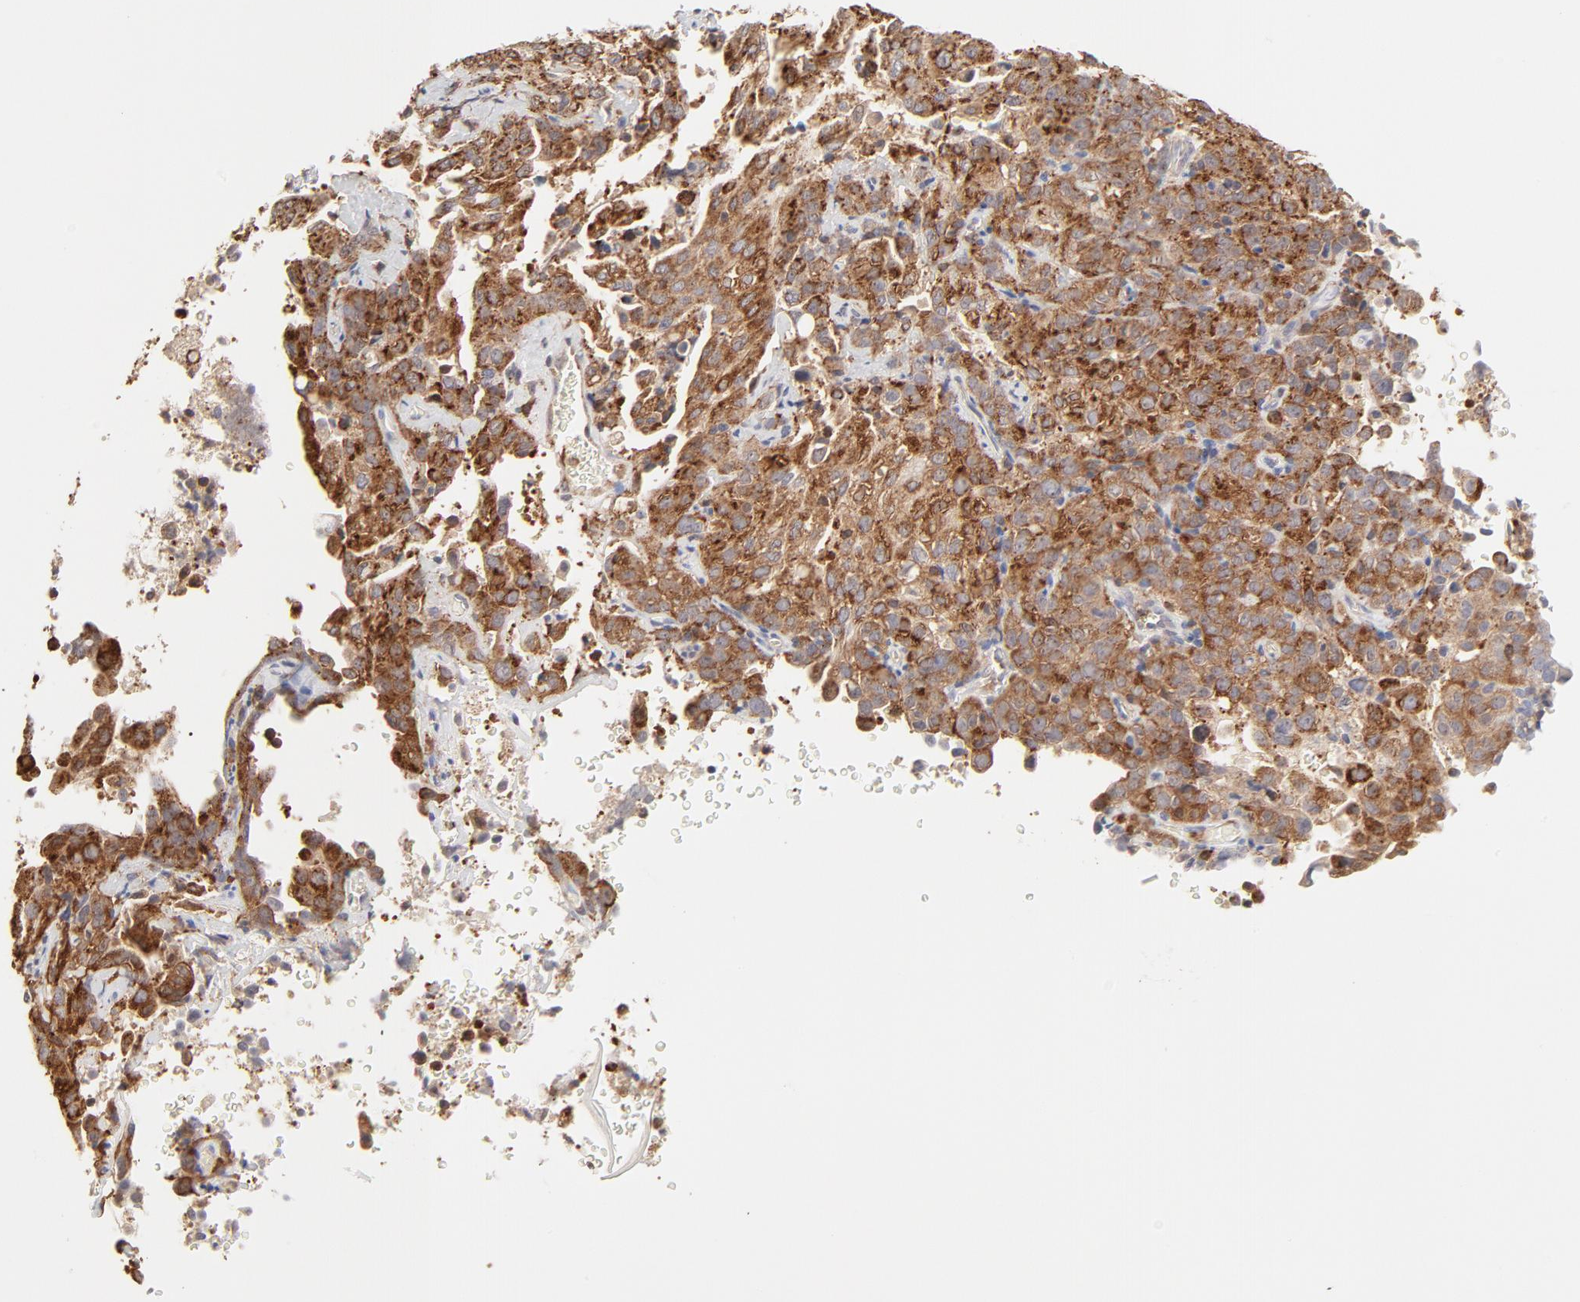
{"staining": {"intensity": "moderate", "quantity": ">75%", "location": "cytoplasmic/membranous"}, "tissue": "cervical cancer", "cell_type": "Tumor cells", "image_type": "cancer", "snomed": [{"axis": "morphology", "description": "Squamous cell carcinoma, NOS"}, {"axis": "topography", "description": "Cervix"}], "caption": "Immunohistochemical staining of cervical squamous cell carcinoma exhibits medium levels of moderate cytoplasmic/membranous protein positivity in approximately >75% of tumor cells.", "gene": "CDK6", "patient": {"sex": "female", "age": 41}}